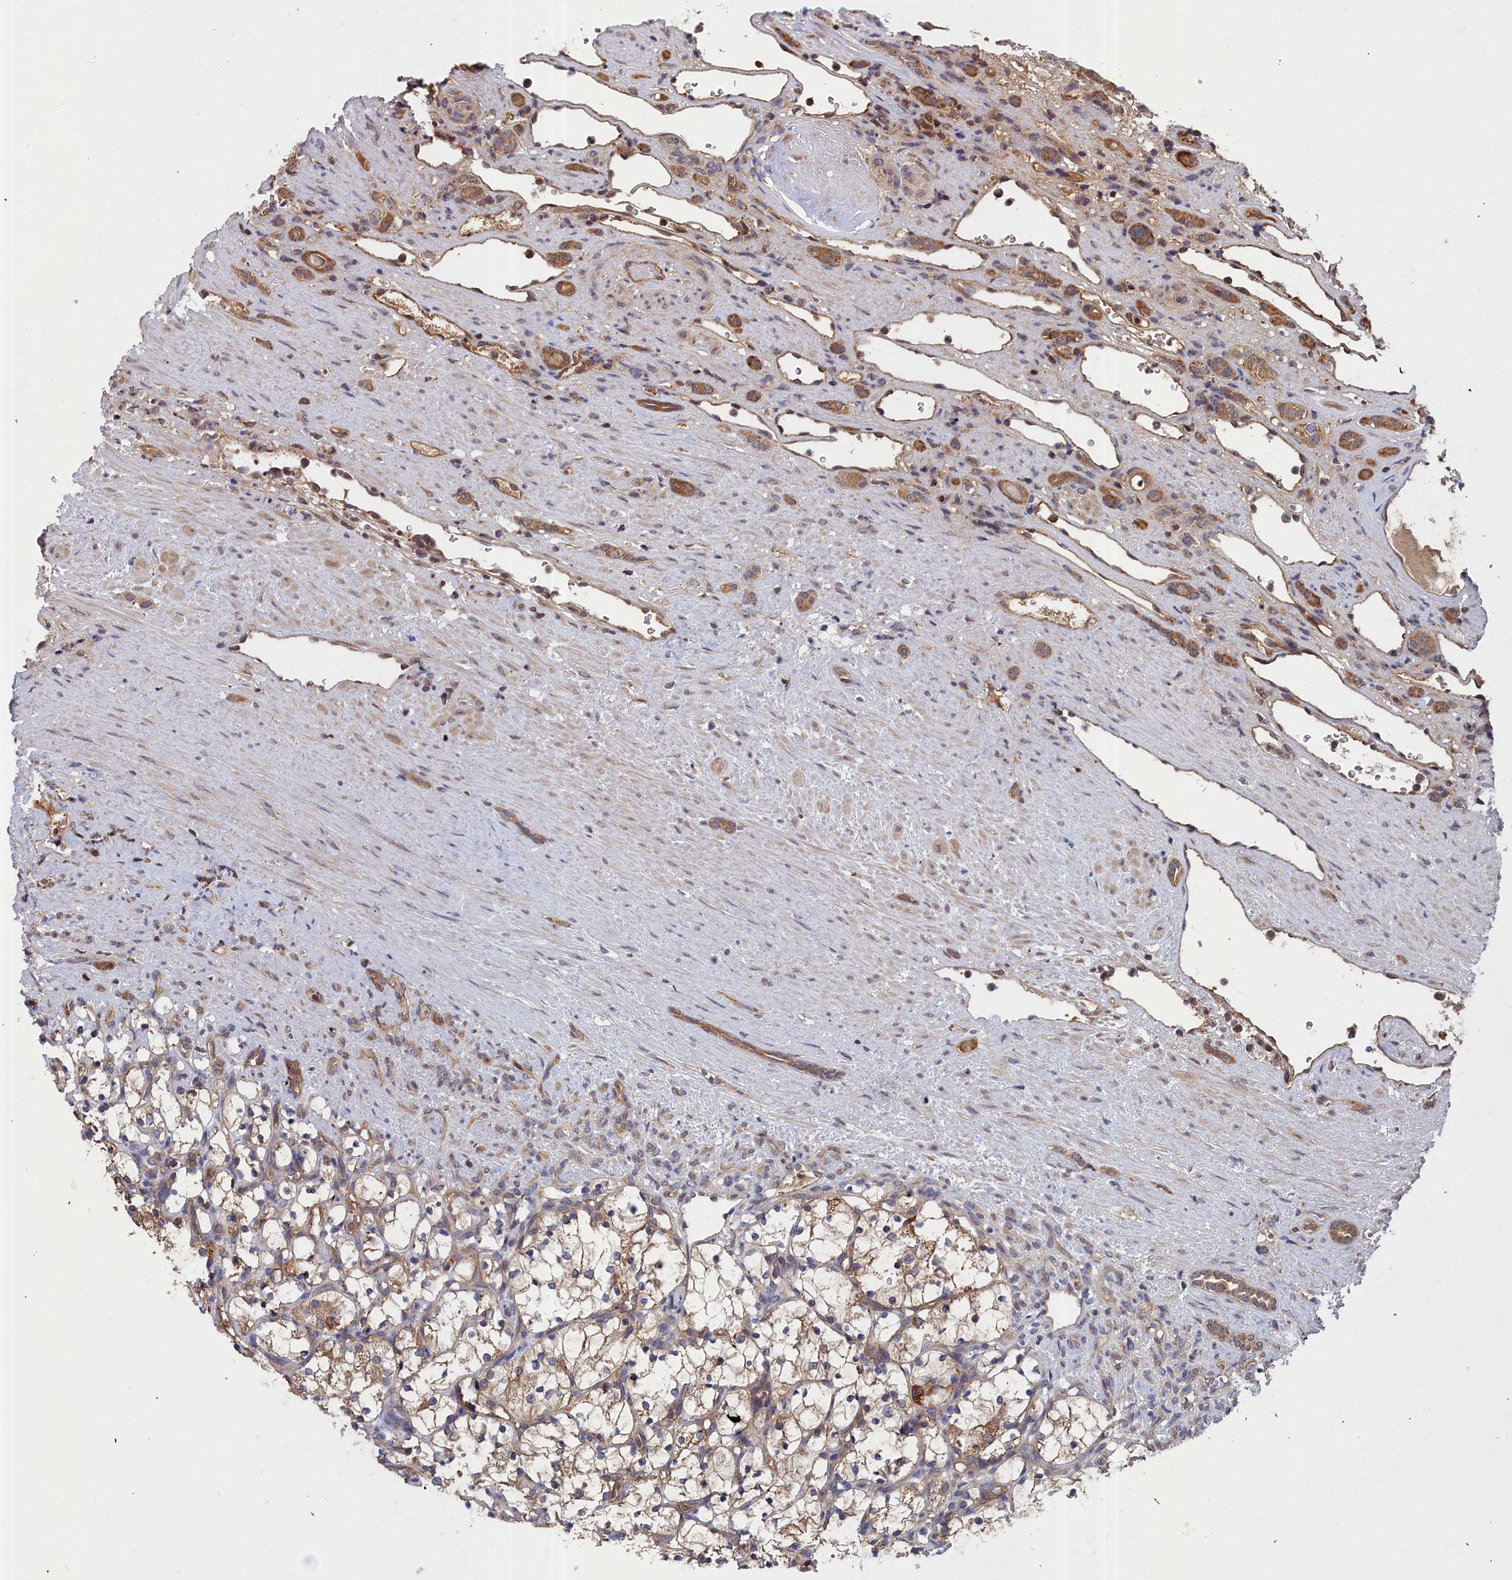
{"staining": {"intensity": "weak", "quantity": ">75%", "location": "cytoplasmic/membranous"}, "tissue": "renal cancer", "cell_type": "Tumor cells", "image_type": "cancer", "snomed": [{"axis": "morphology", "description": "Adenocarcinoma, NOS"}, {"axis": "topography", "description": "Kidney"}], "caption": "An image of human renal cancer (adenocarcinoma) stained for a protein exhibits weak cytoplasmic/membranous brown staining in tumor cells. Immunohistochemistry (ihc) stains the protein in brown and the nuclei are stained blue.", "gene": "GFRA2", "patient": {"sex": "female", "age": 69}}